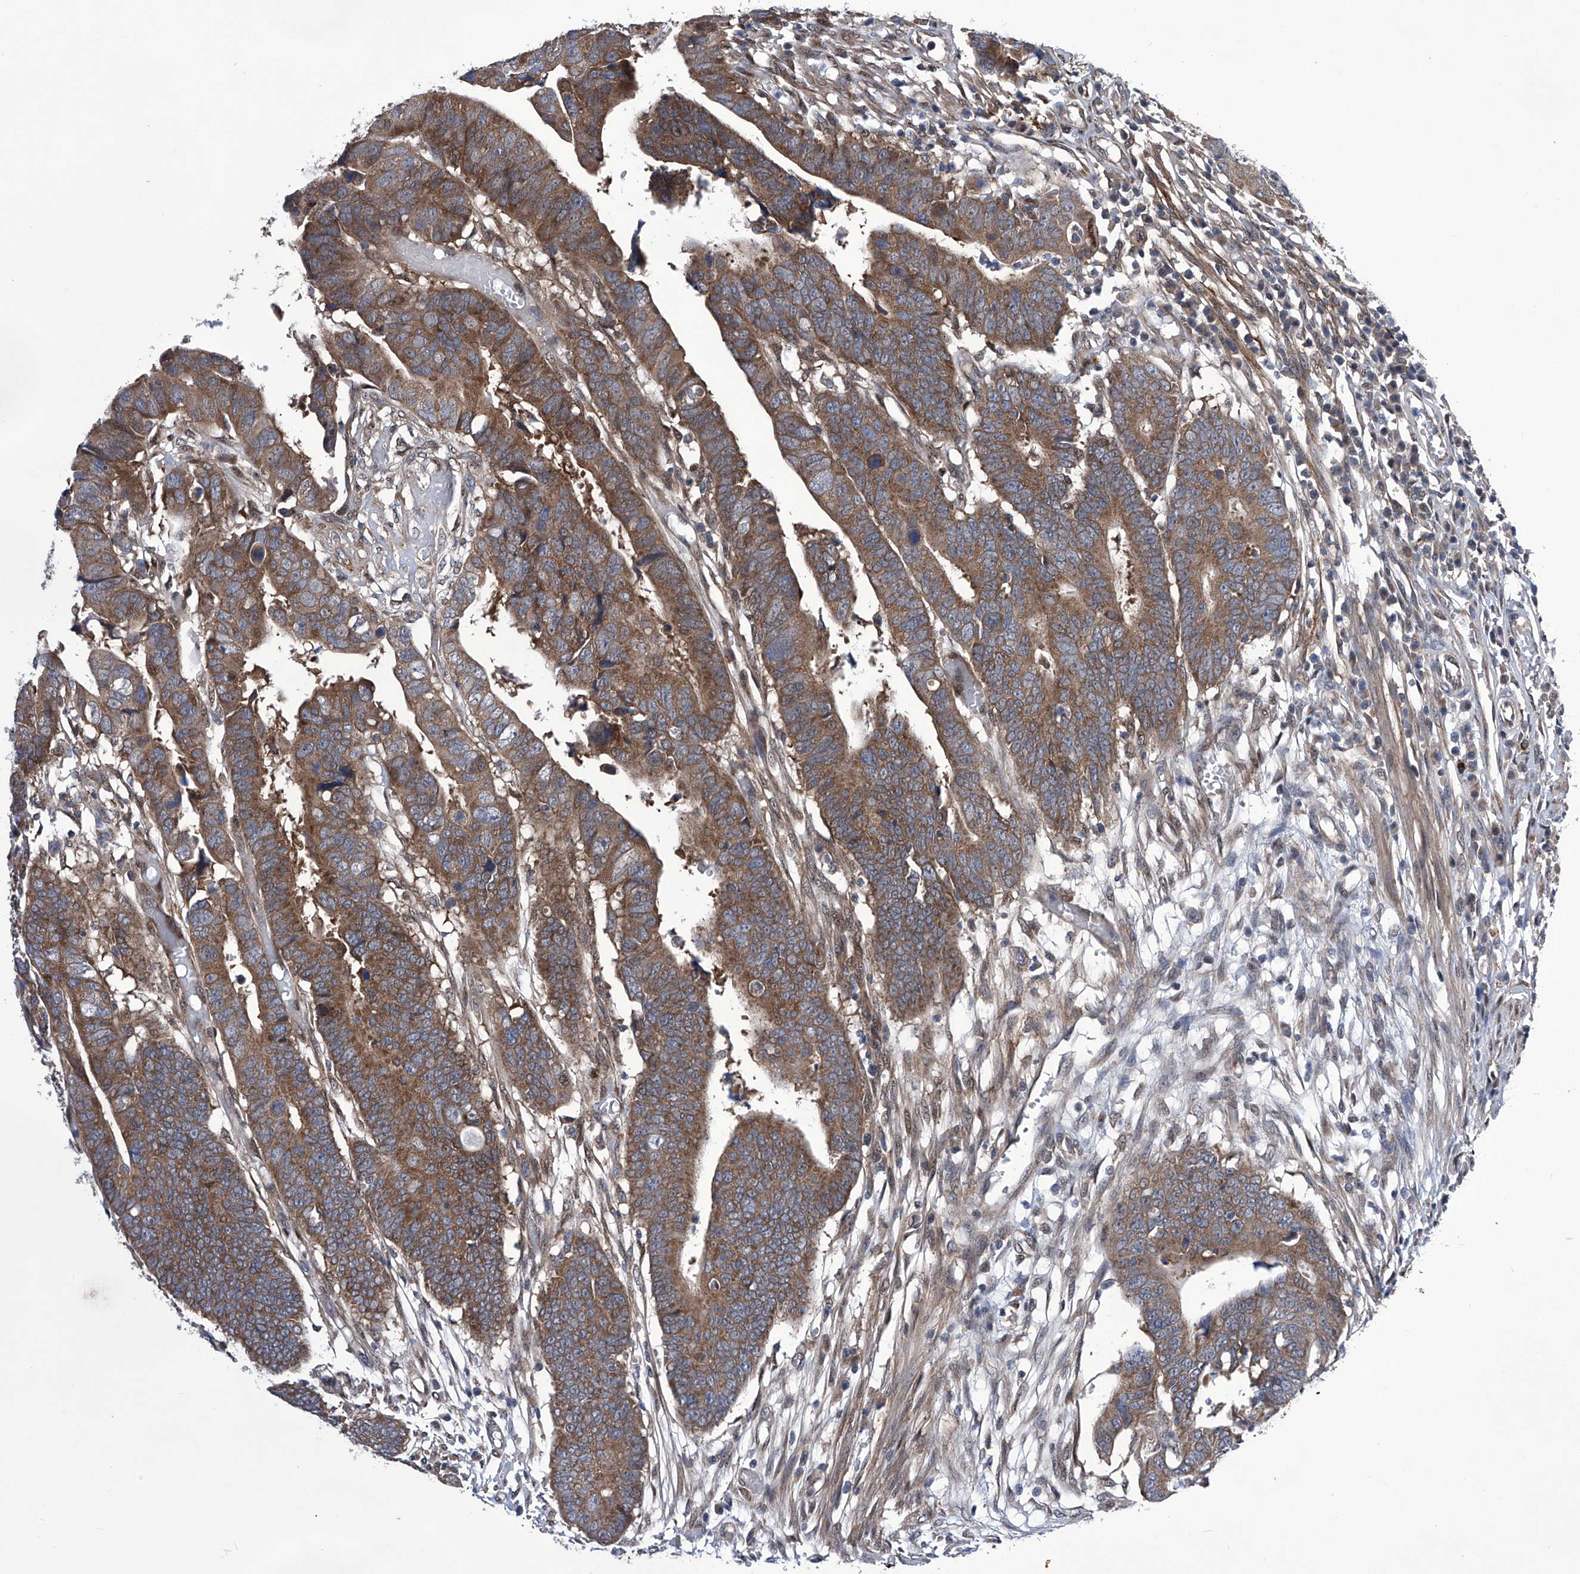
{"staining": {"intensity": "moderate", "quantity": ">75%", "location": "cytoplasmic/membranous"}, "tissue": "colorectal cancer", "cell_type": "Tumor cells", "image_type": "cancer", "snomed": [{"axis": "morphology", "description": "Adenocarcinoma, NOS"}, {"axis": "topography", "description": "Rectum"}], "caption": "Adenocarcinoma (colorectal) stained with DAB (3,3'-diaminobenzidine) immunohistochemistry exhibits medium levels of moderate cytoplasmic/membranous expression in about >75% of tumor cells.", "gene": "KTI12", "patient": {"sex": "female", "age": 65}}